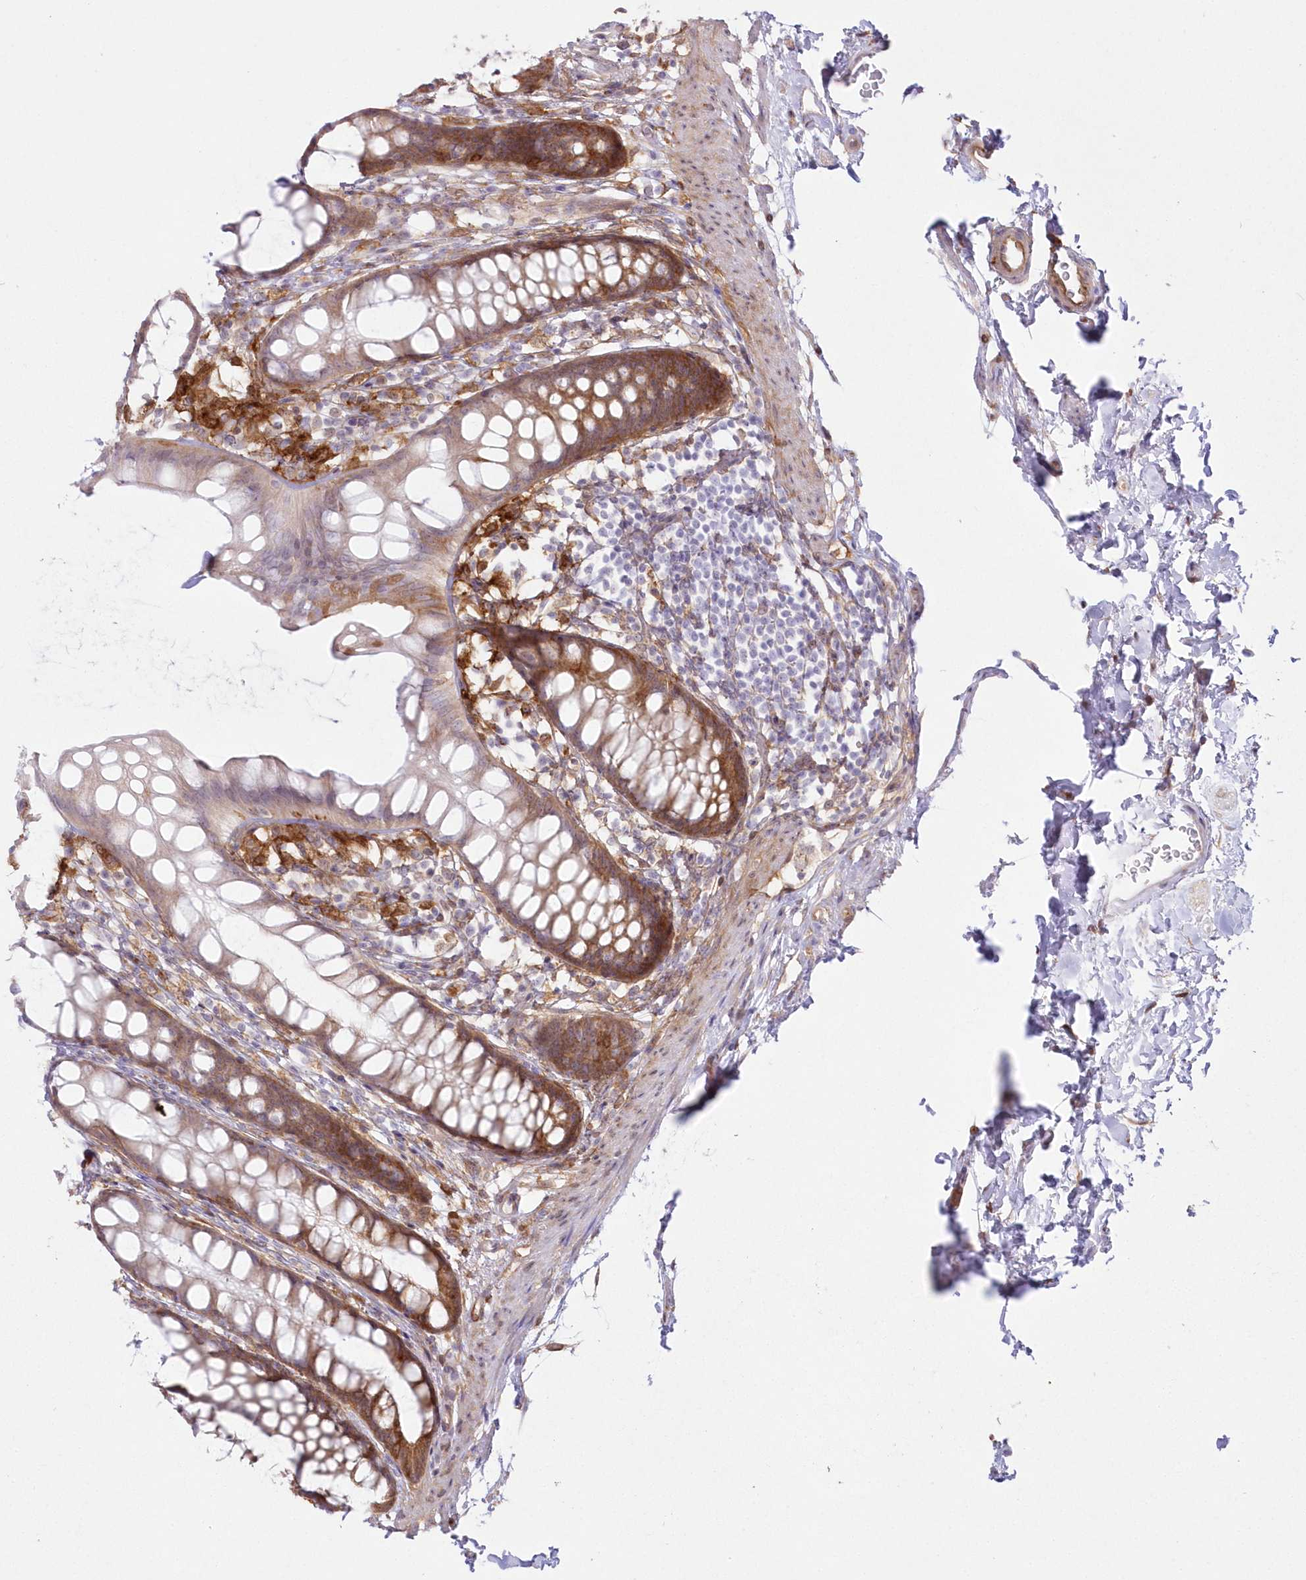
{"staining": {"intensity": "moderate", "quantity": ">75%", "location": "cytoplasmic/membranous"}, "tissue": "rectum", "cell_type": "Glandular cells", "image_type": "normal", "snomed": [{"axis": "morphology", "description": "Normal tissue, NOS"}, {"axis": "topography", "description": "Rectum"}], "caption": "A micrograph of human rectum stained for a protein demonstrates moderate cytoplasmic/membranous brown staining in glandular cells.", "gene": "SH3PXD2B", "patient": {"sex": "female", "age": 65}}